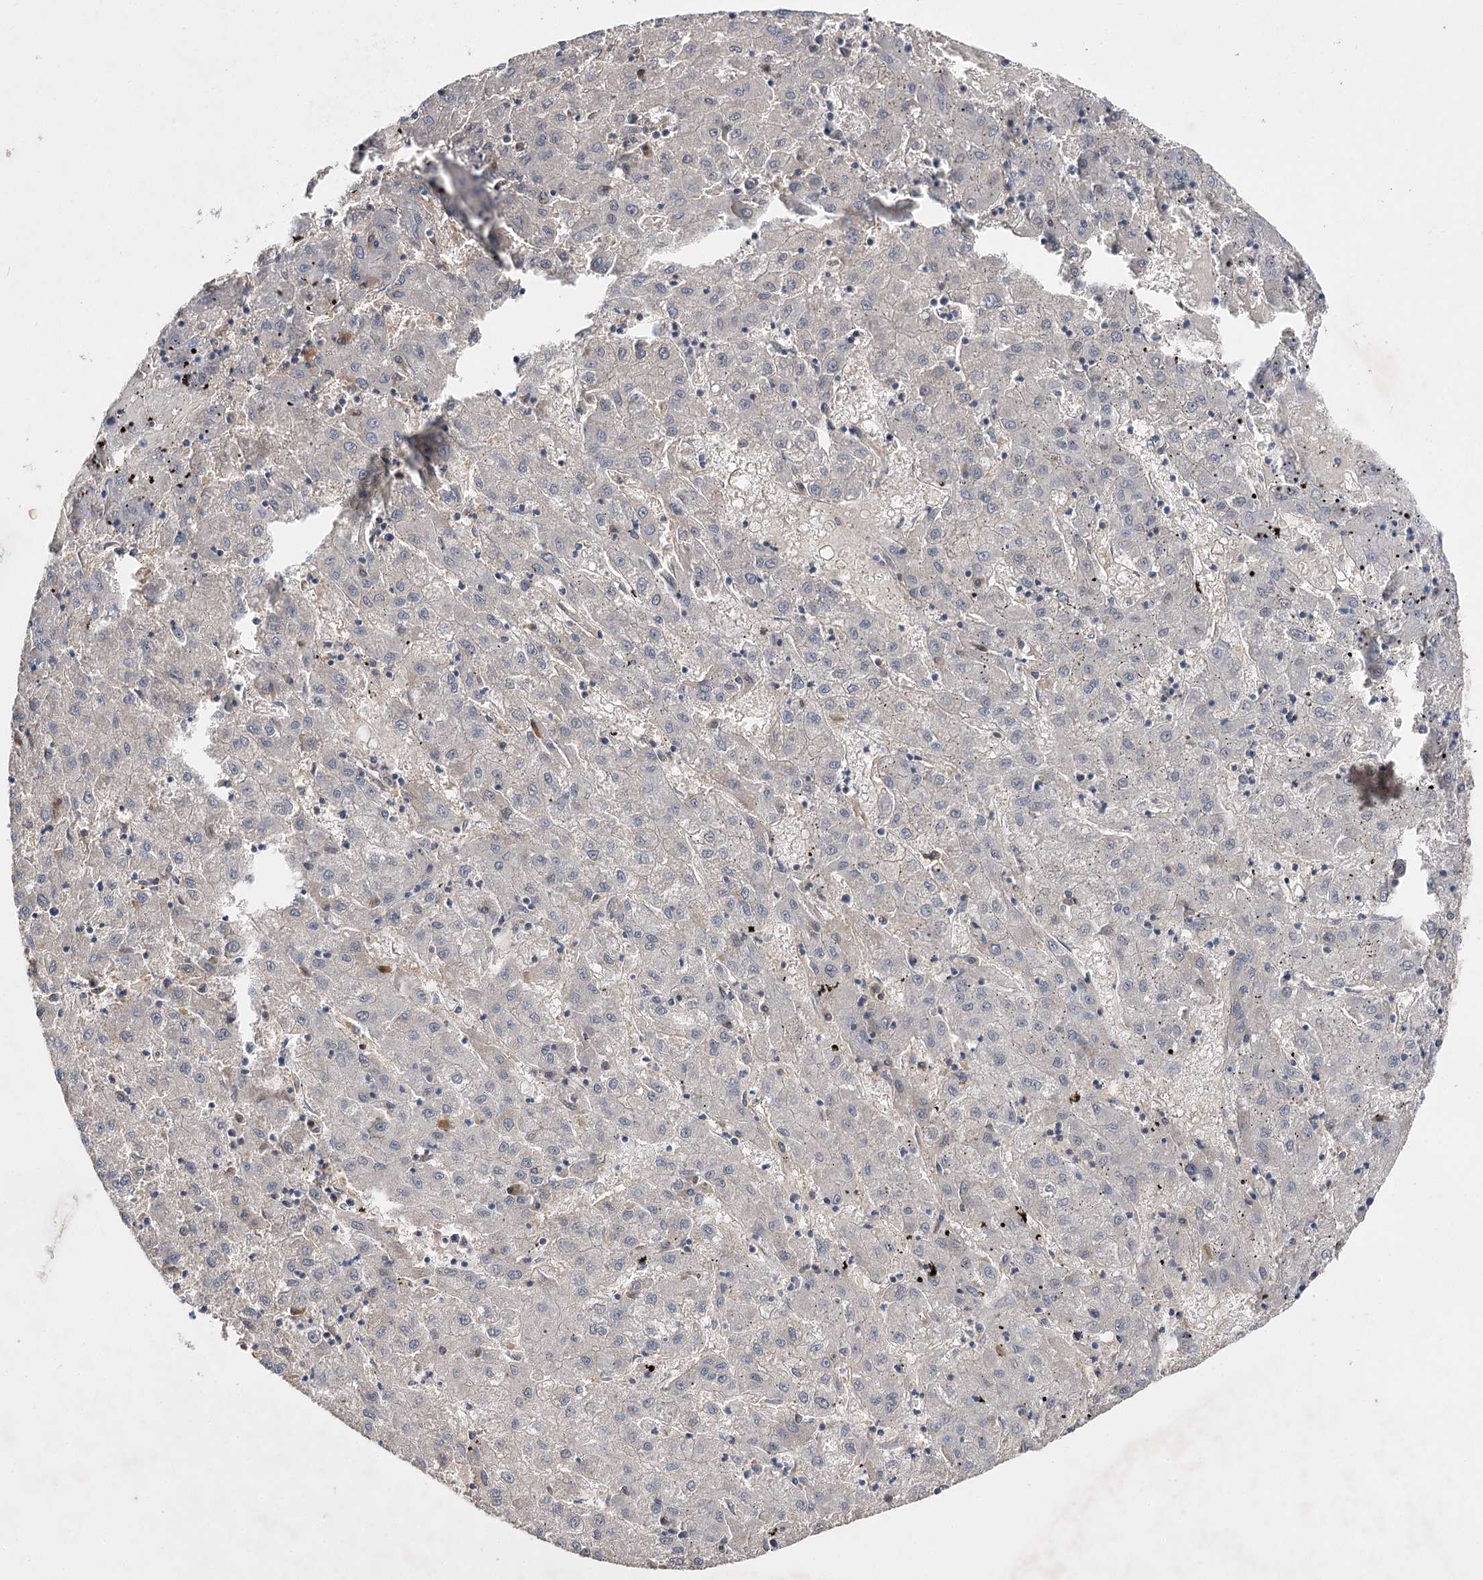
{"staining": {"intensity": "negative", "quantity": "none", "location": "none"}, "tissue": "liver cancer", "cell_type": "Tumor cells", "image_type": "cancer", "snomed": [{"axis": "morphology", "description": "Carcinoma, Hepatocellular, NOS"}, {"axis": "topography", "description": "Liver"}], "caption": "DAB (3,3'-diaminobenzidine) immunohistochemical staining of human liver hepatocellular carcinoma demonstrates no significant staining in tumor cells. (DAB IHC, high magnification).", "gene": "BCR", "patient": {"sex": "male", "age": 72}}